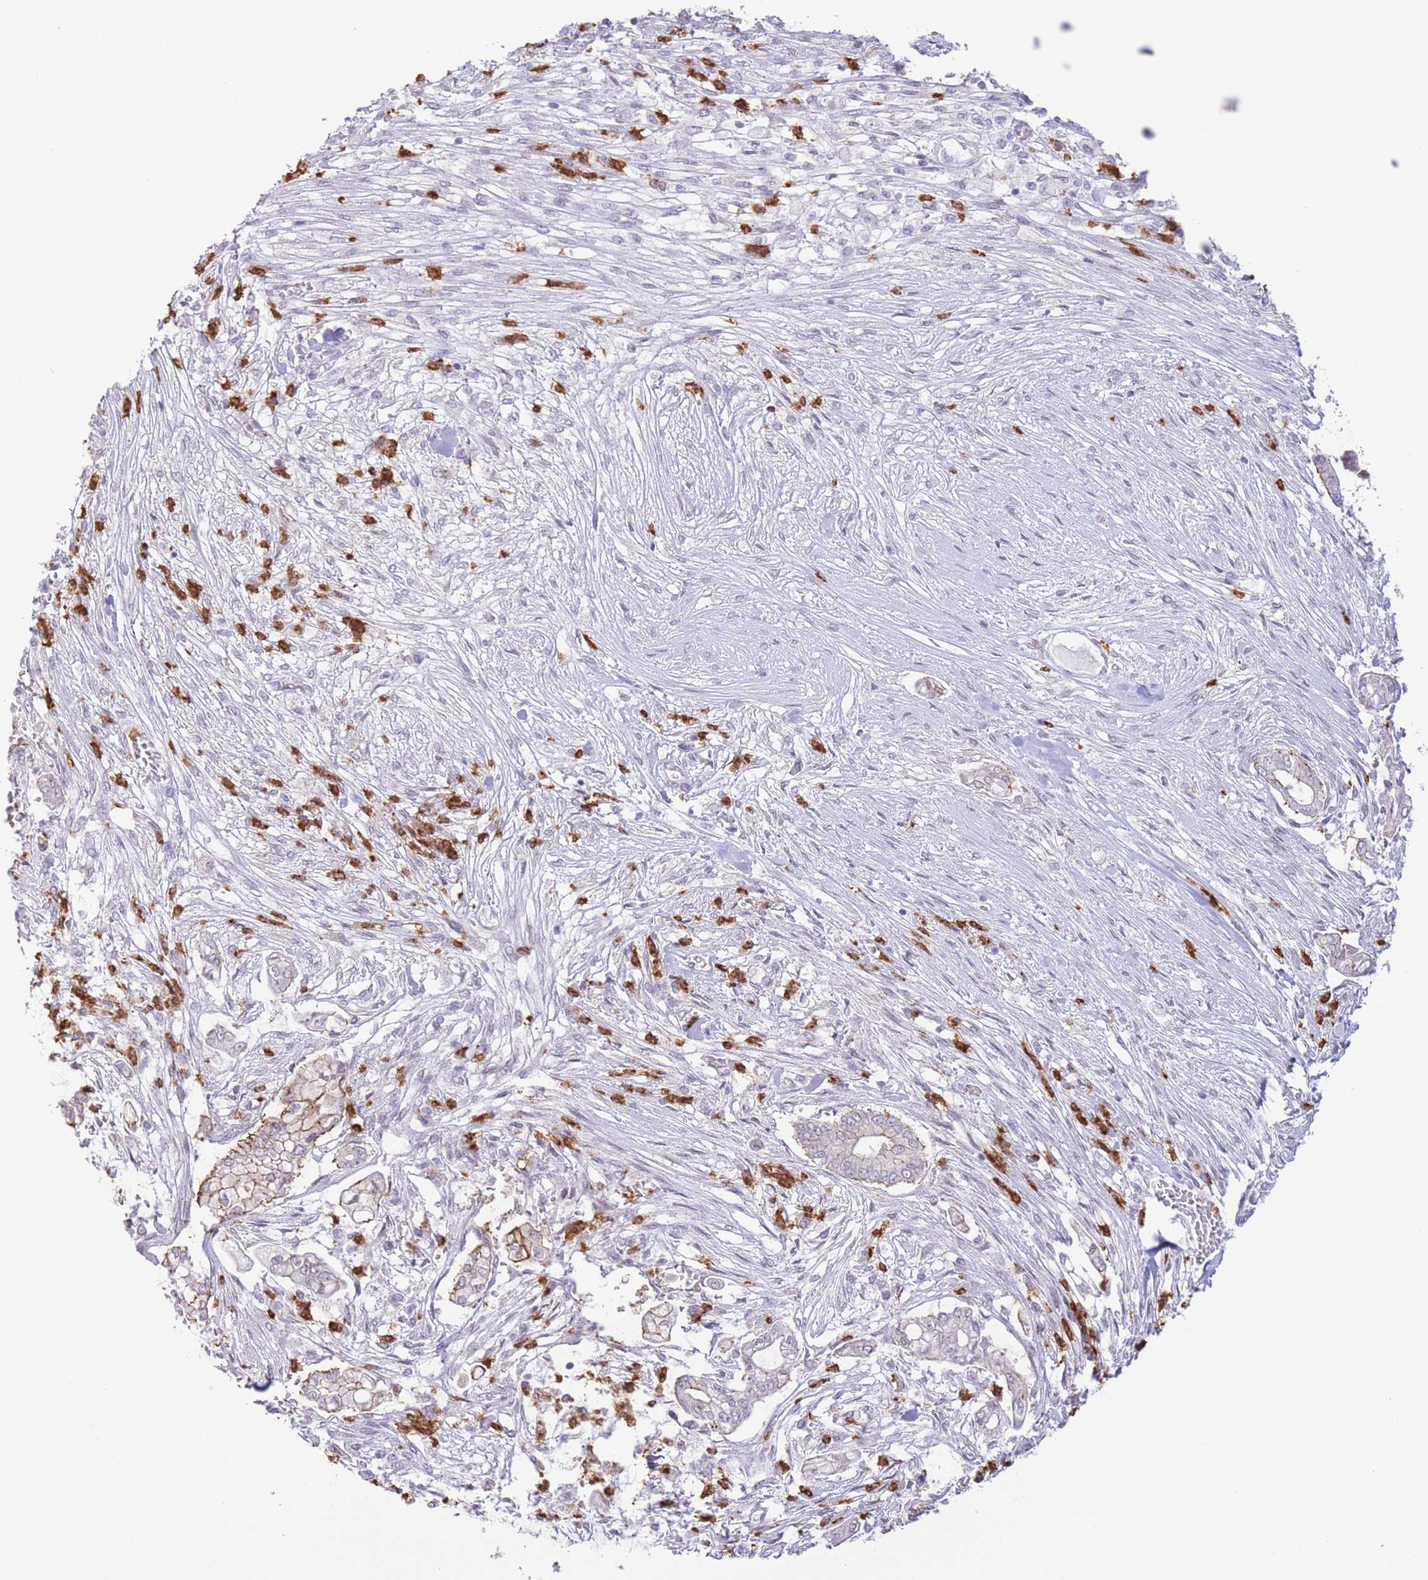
{"staining": {"intensity": "strong", "quantity": "25%-75%", "location": "cytoplasmic/membranous"}, "tissue": "pancreatic cancer", "cell_type": "Tumor cells", "image_type": "cancer", "snomed": [{"axis": "morphology", "description": "Adenocarcinoma, NOS"}, {"axis": "topography", "description": "Pancreas"}], "caption": "A high amount of strong cytoplasmic/membranous staining is present in about 25%-75% of tumor cells in pancreatic adenocarcinoma tissue.", "gene": "LCLAT1", "patient": {"sex": "female", "age": 69}}